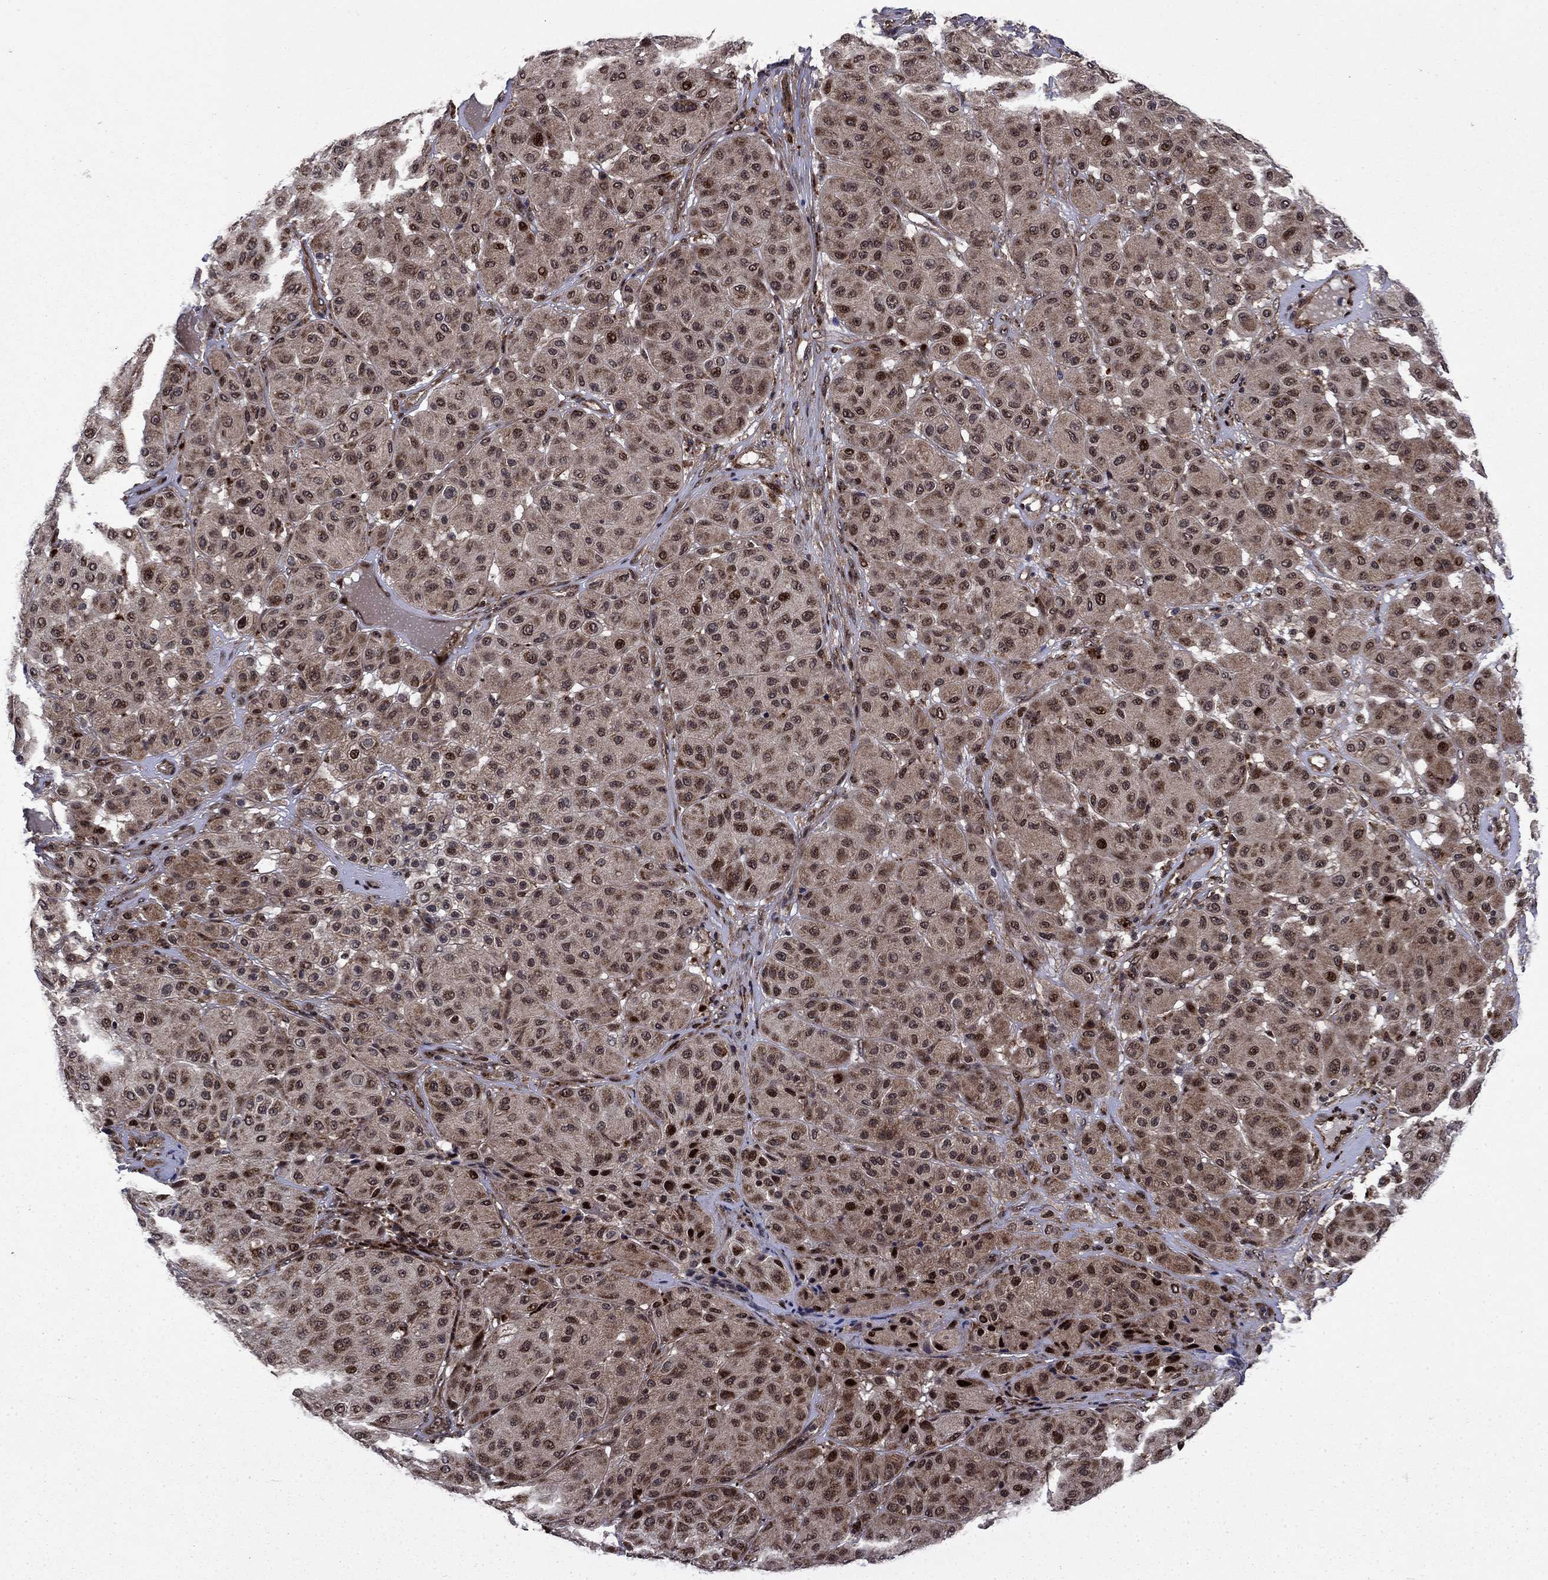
{"staining": {"intensity": "moderate", "quantity": ">75%", "location": "nuclear"}, "tissue": "melanoma", "cell_type": "Tumor cells", "image_type": "cancer", "snomed": [{"axis": "morphology", "description": "Malignant melanoma, Metastatic site"}, {"axis": "topography", "description": "Smooth muscle"}], "caption": "The photomicrograph displays immunohistochemical staining of melanoma. There is moderate nuclear positivity is appreciated in about >75% of tumor cells. (brown staining indicates protein expression, while blue staining denotes nuclei).", "gene": "AGTPBP1", "patient": {"sex": "male", "age": 41}}